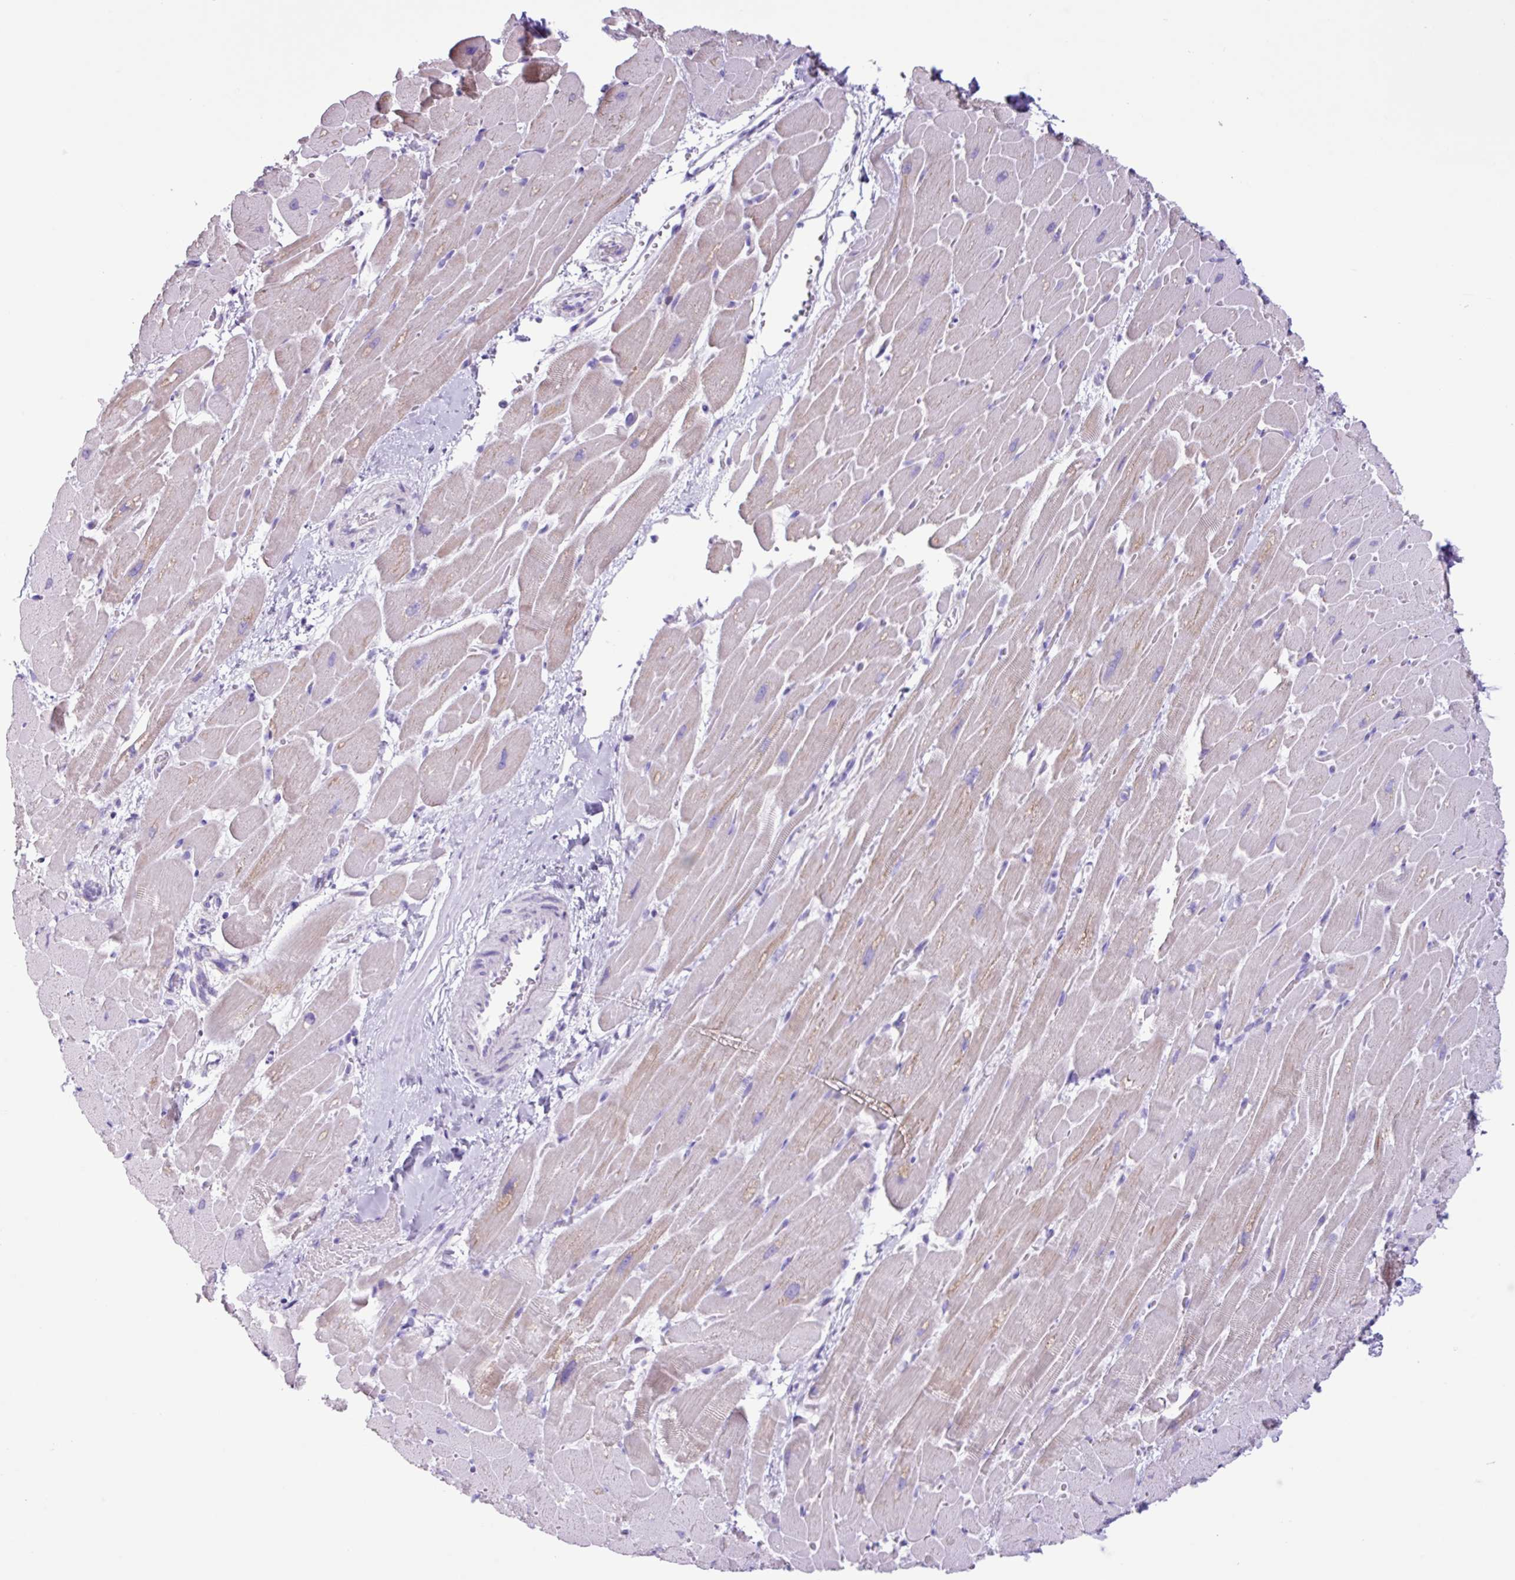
{"staining": {"intensity": "weak", "quantity": "<25%", "location": "cytoplasmic/membranous"}, "tissue": "heart muscle", "cell_type": "Cardiomyocytes", "image_type": "normal", "snomed": [{"axis": "morphology", "description": "Normal tissue, NOS"}, {"axis": "topography", "description": "Heart"}], "caption": "Immunohistochemistry (IHC) of benign human heart muscle exhibits no staining in cardiomyocytes.", "gene": "AGO3", "patient": {"sex": "male", "age": 37}}